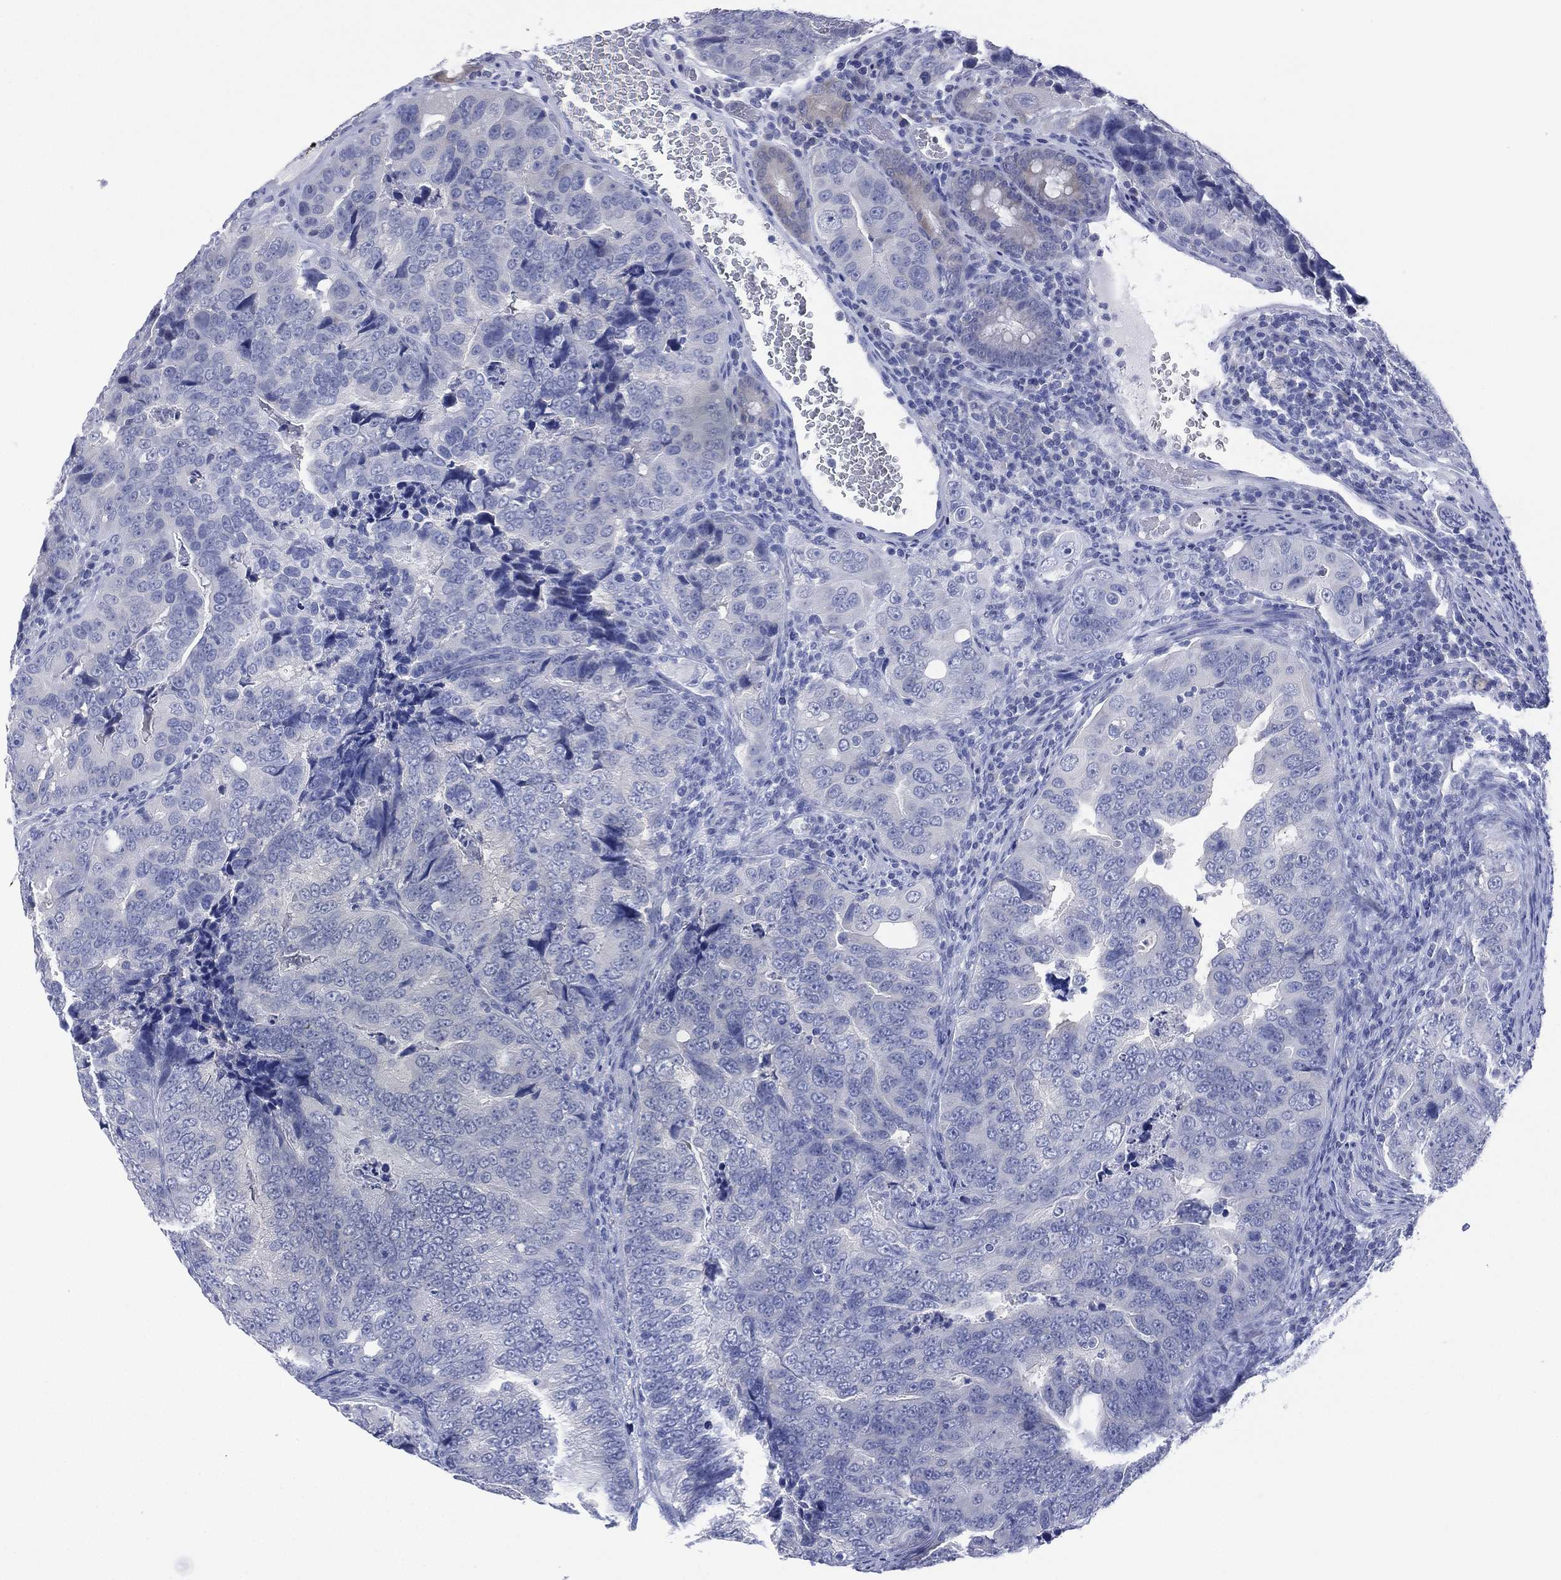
{"staining": {"intensity": "negative", "quantity": "none", "location": "none"}, "tissue": "colorectal cancer", "cell_type": "Tumor cells", "image_type": "cancer", "snomed": [{"axis": "morphology", "description": "Adenocarcinoma, NOS"}, {"axis": "topography", "description": "Colon"}], "caption": "DAB (3,3'-diaminobenzidine) immunohistochemical staining of human colorectal cancer (adenocarcinoma) displays no significant expression in tumor cells.", "gene": "DSG1", "patient": {"sex": "female", "age": 72}}